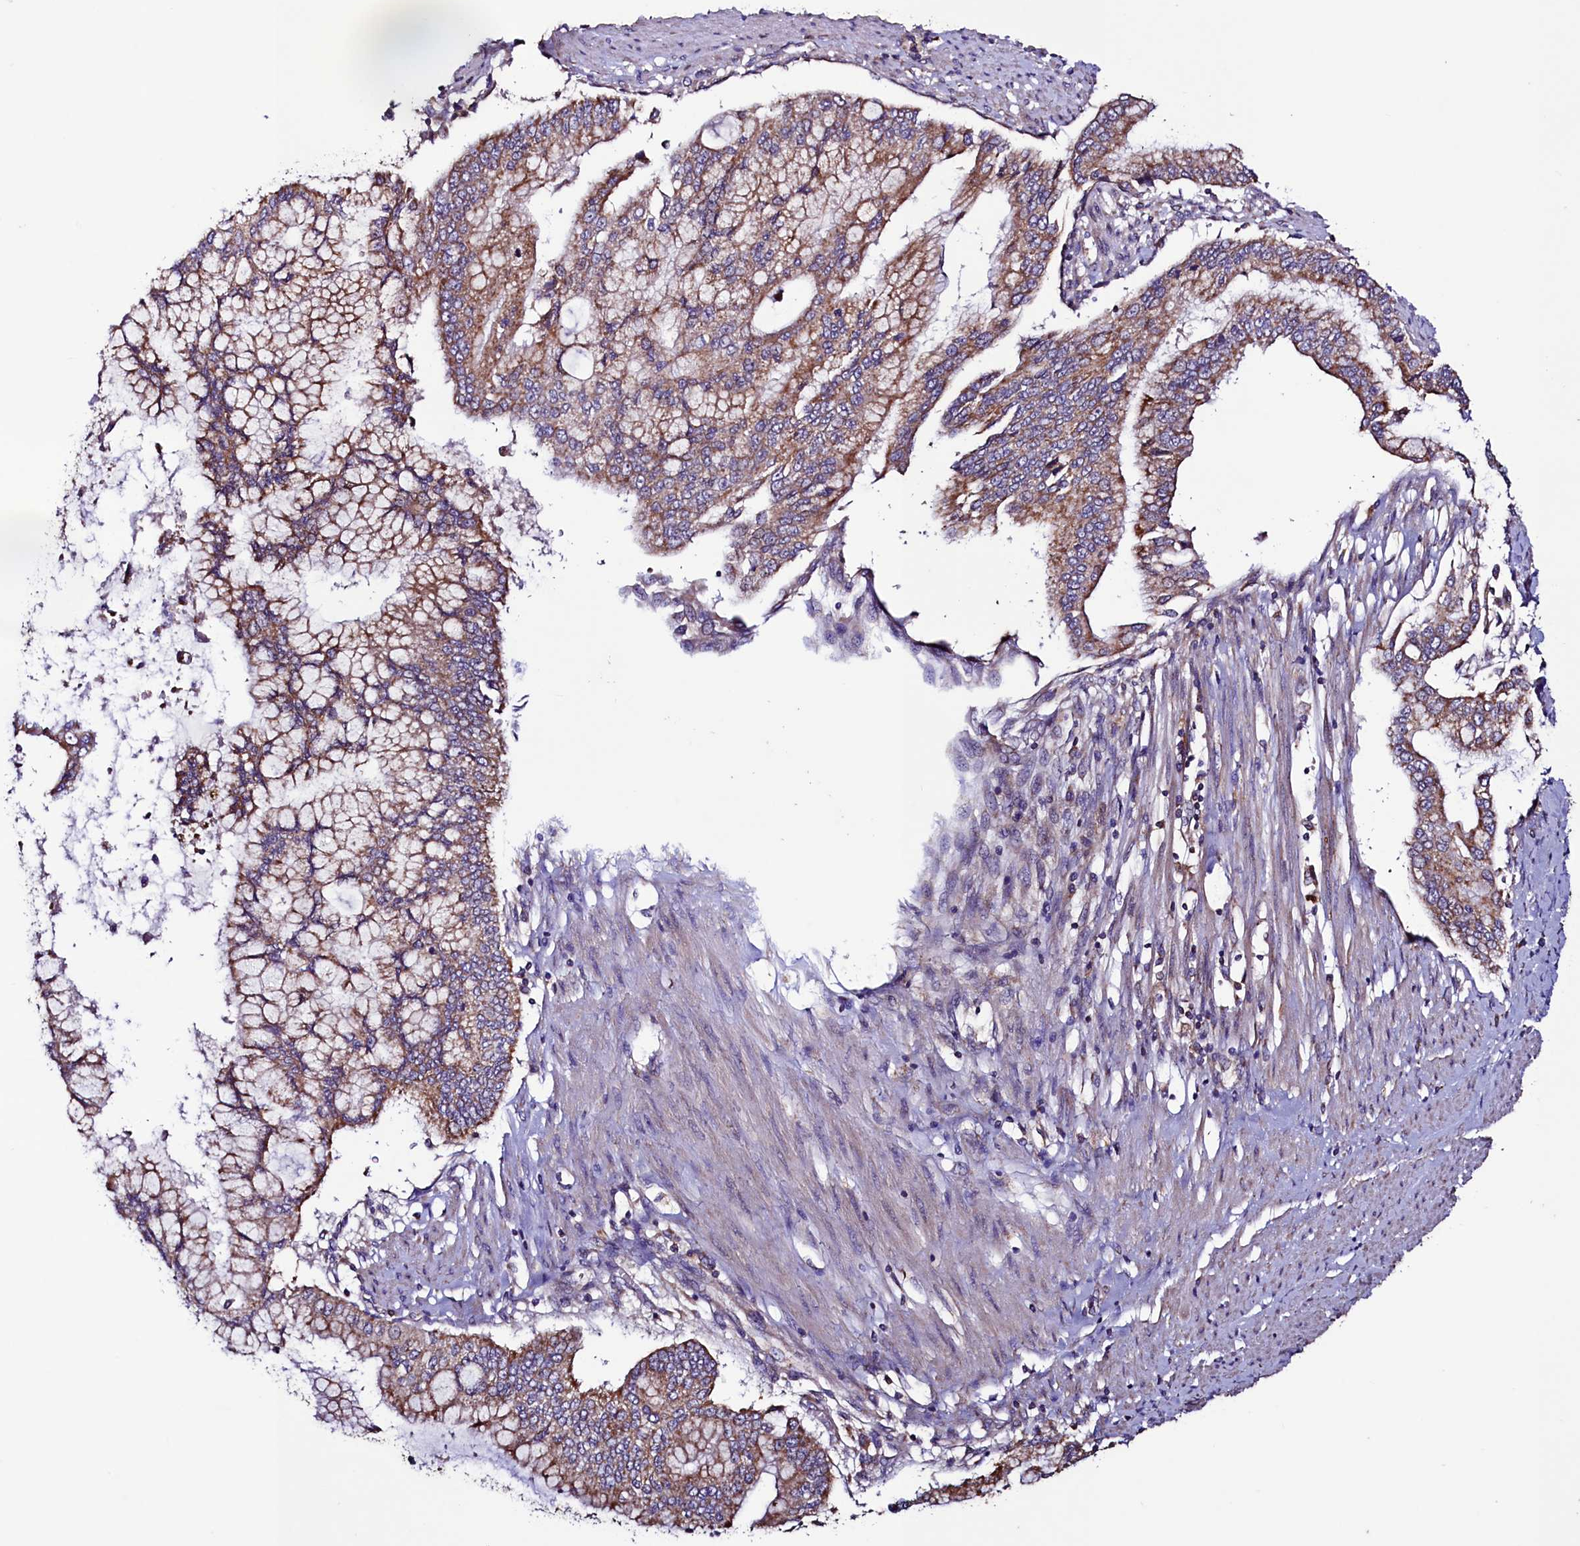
{"staining": {"intensity": "moderate", "quantity": ">75%", "location": "cytoplasmic/membranous"}, "tissue": "pancreatic cancer", "cell_type": "Tumor cells", "image_type": "cancer", "snomed": [{"axis": "morphology", "description": "Adenocarcinoma, NOS"}, {"axis": "topography", "description": "Pancreas"}], "caption": "The photomicrograph exhibits immunohistochemical staining of pancreatic cancer (adenocarcinoma). There is moderate cytoplasmic/membranous expression is identified in approximately >75% of tumor cells. (brown staining indicates protein expression, while blue staining denotes nuclei).", "gene": "STARD5", "patient": {"sex": "male", "age": 46}}